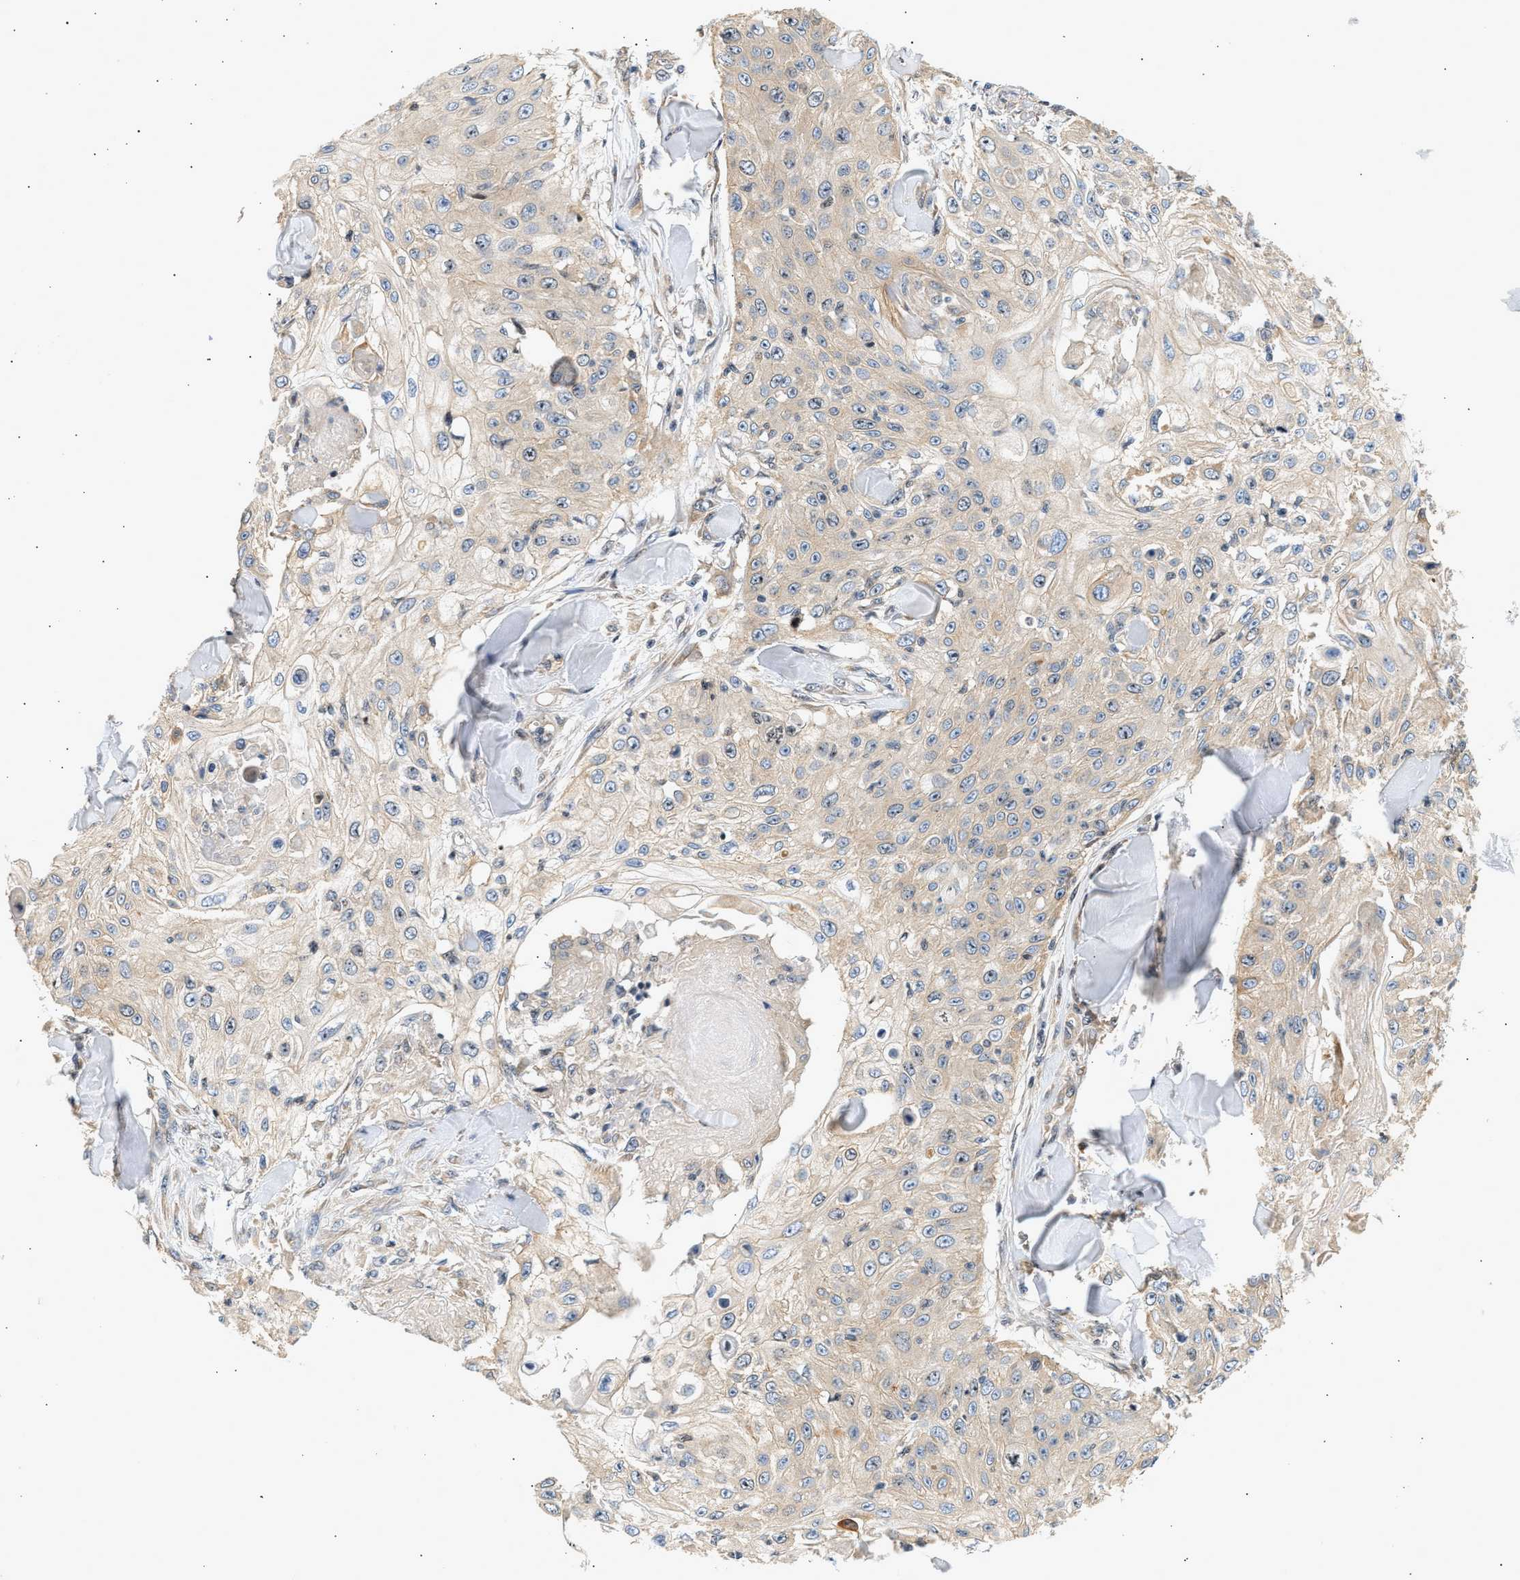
{"staining": {"intensity": "weak", "quantity": ">75%", "location": "cytoplasmic/membranous"}, "tissue": "skin cancer", "cell_type": "Tumor cells", "image_type": "cancer", "snomed": [{"axis": "morphology", "description": "Squamous cell carcinoma, NOS"}, {"axis": "topography", "description": "Skin"}], "caption": "Tumor cells demonstrate low levels of weak cytoplasmic/membranous expression in about >75% of cells in human squamous cell carcinoma (skin). (Stains: DAB (3,3'-diaminobenzidine) in brown, nuclei in blue, Microscopy: brightfield microscopy at high magnification).", "gene": "WDR31", "patient": {"sex": "male", "age": 86}}